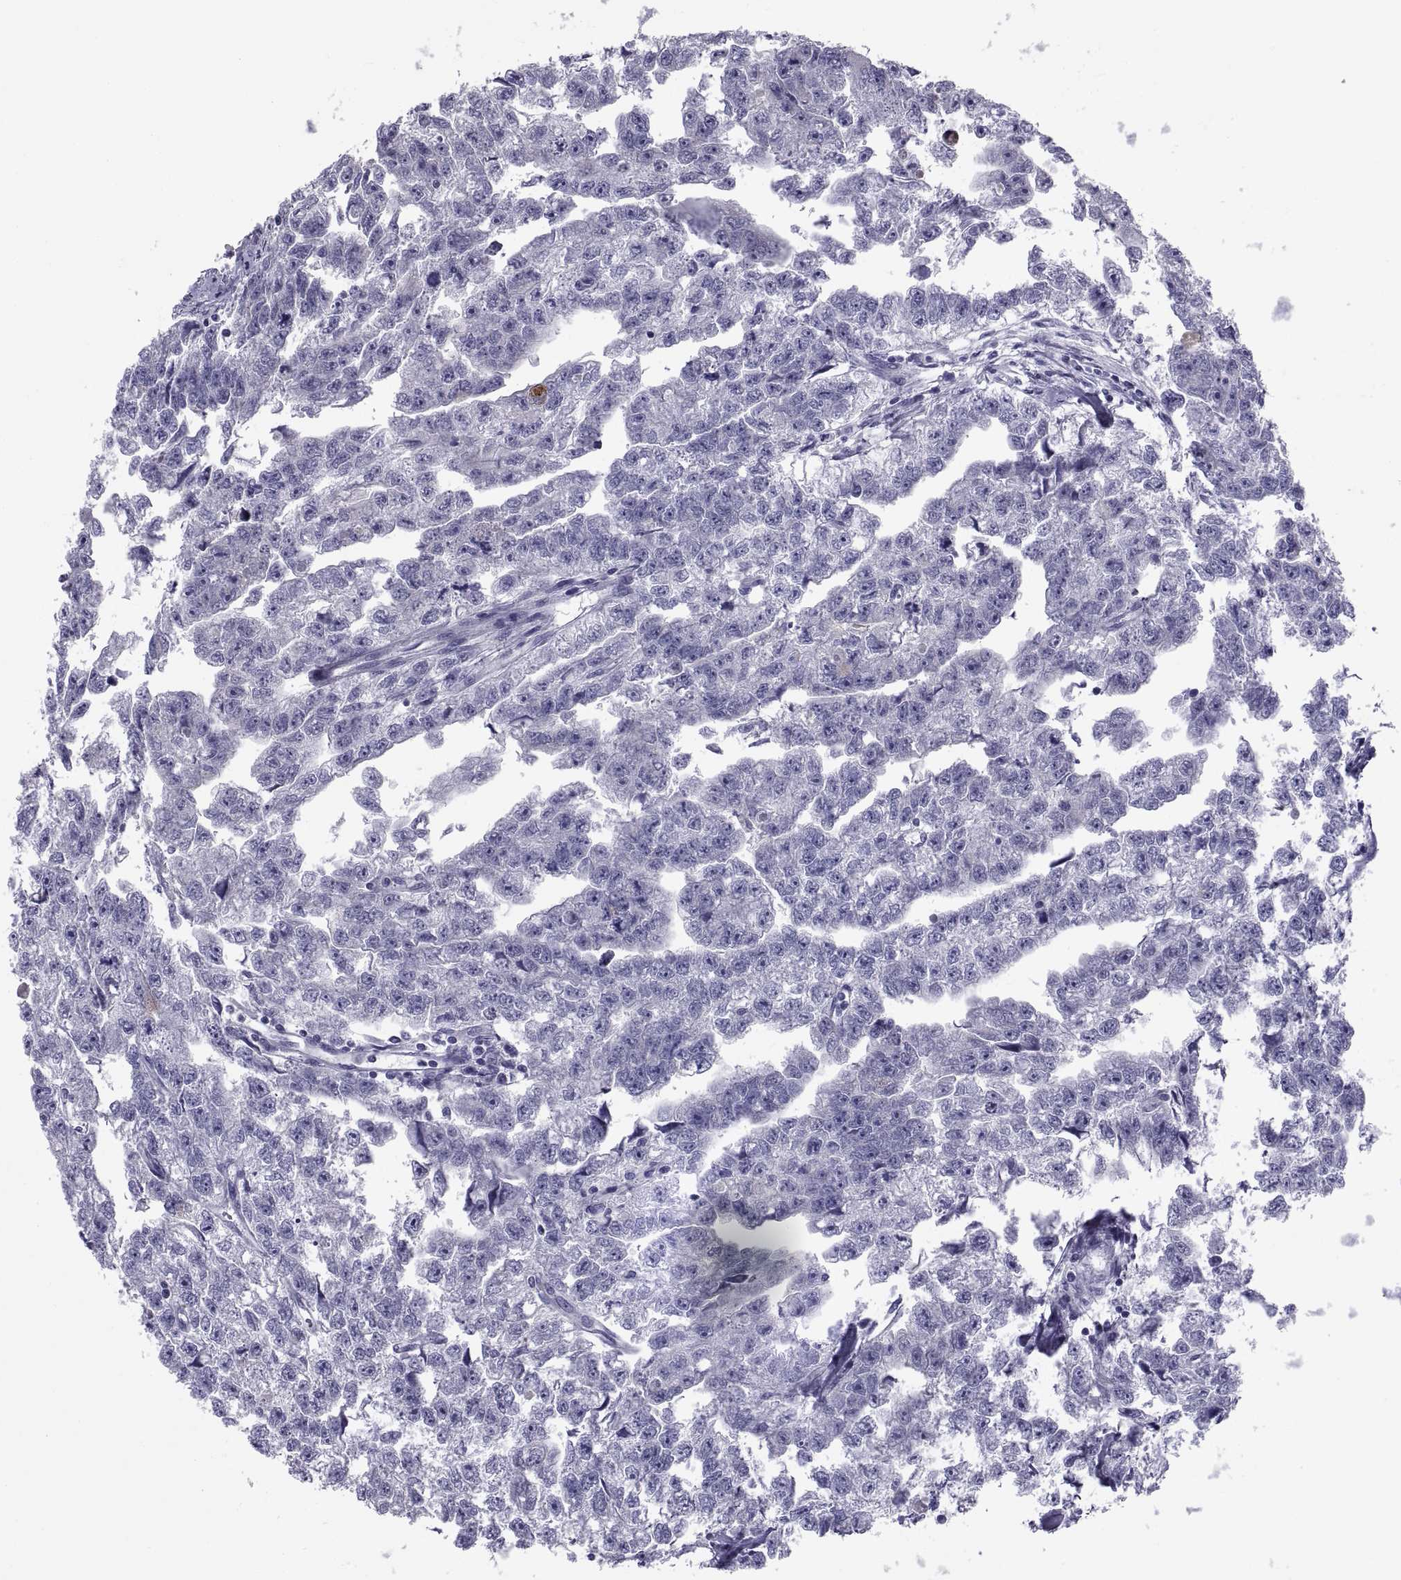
{"staining": {"intensity": "negative", "quantity": "none", "location": "none"}, "tissue": "testis cancer", "cell_type": "Tumor cells", "image_type": "cancer", "snomed": [{"axis": "morphology", "description": "Carcinoma, Embryonal, NOS"}, {"axis": "morphology", "description": "Teratoma, malignant, NOS"}, {"axis": "topography", "description": "Testis"}], "caption": "This is a micrograph of immunohistochemistry (IHC) staining of malignant teratoma (testis), which shows no expression in tumor cells.", "gene": "NPTX2", "patient": {"sex": "male", "age": 44}}